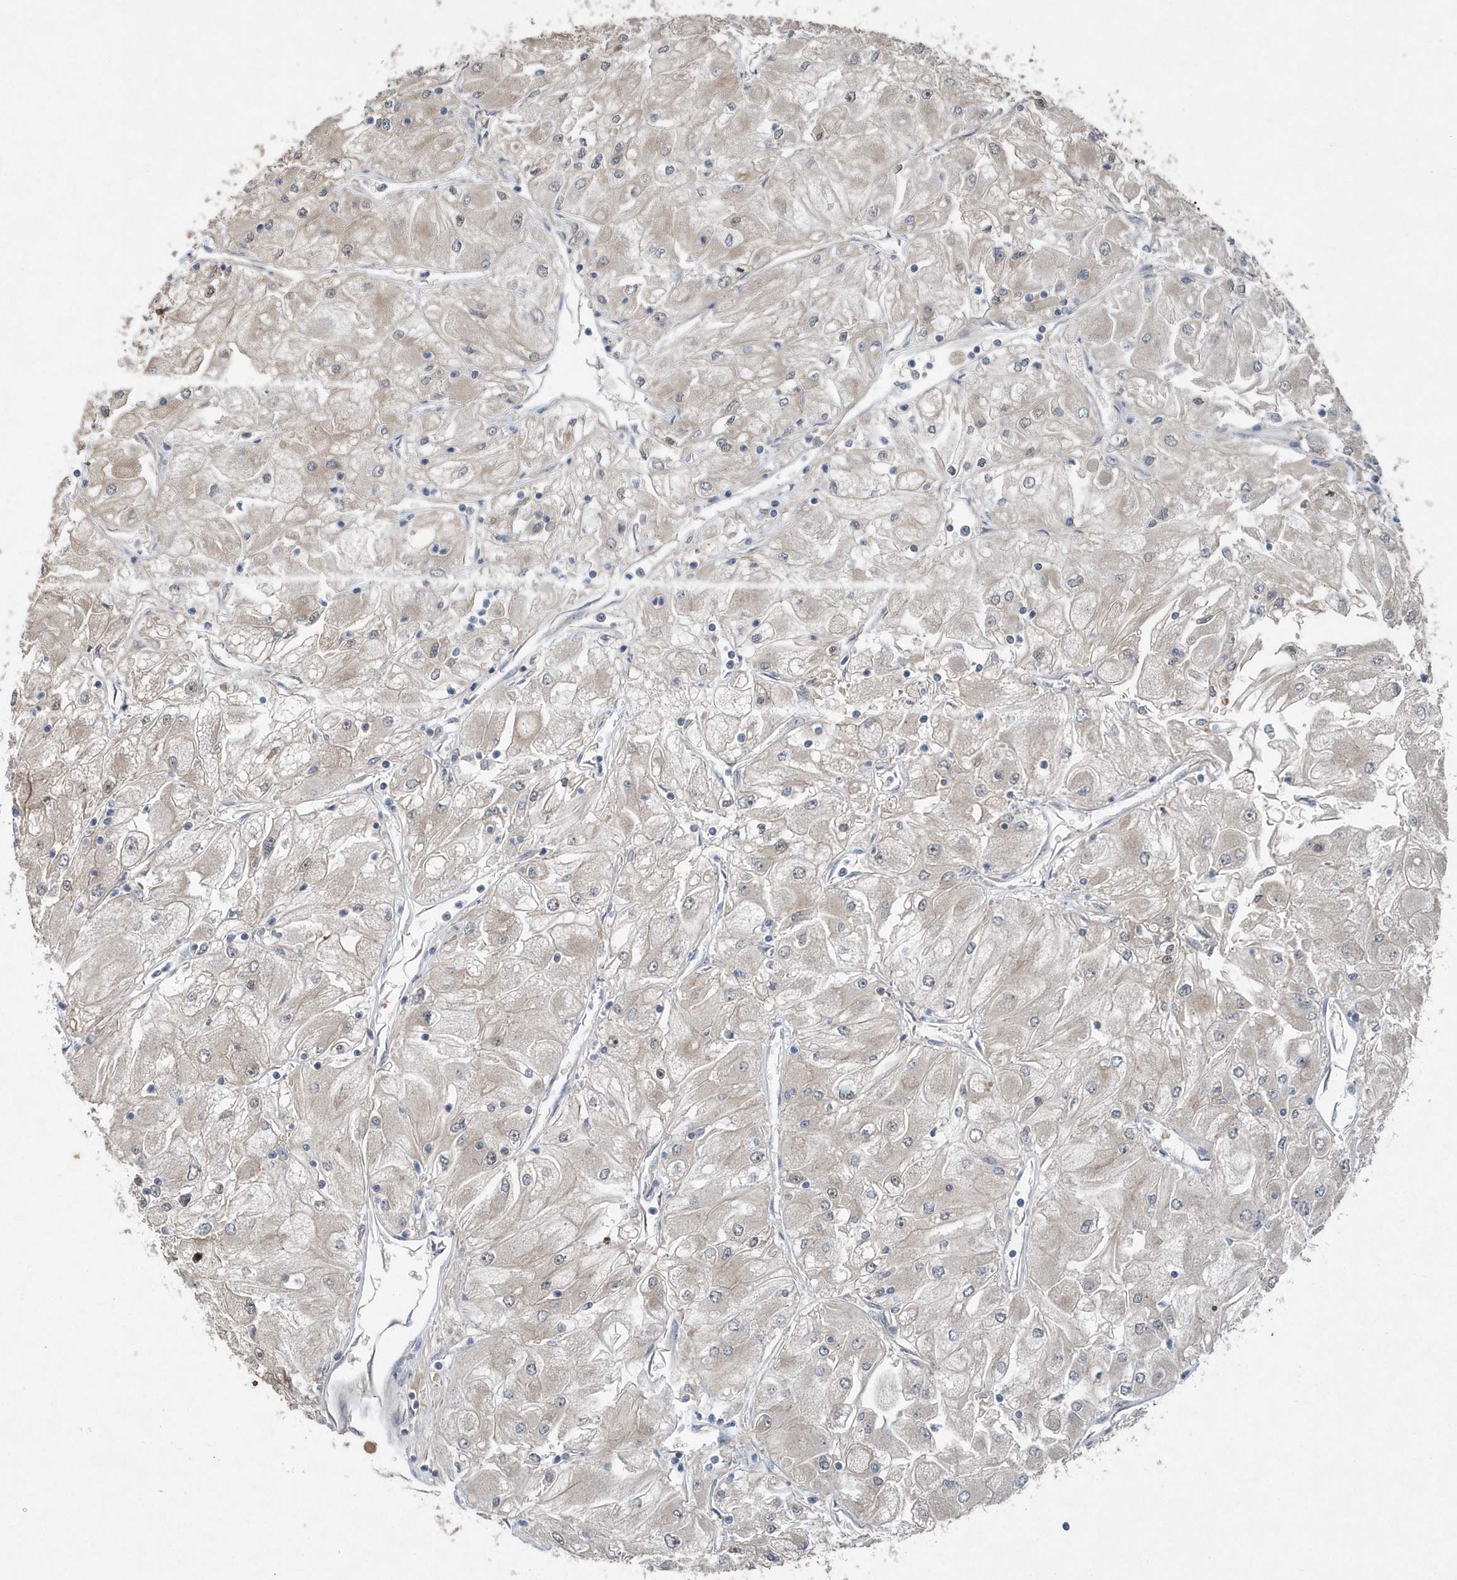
{"staining": {"intensity": "negative", "quantity": "none", "location": "none"}, "tissue": "renal cancer", "cell_type": "Tumor cells", "image_type": "cancer", "snomed": [{"axis": "morphology", "description": "Adenocarcinoma, NOS"}, {"axis": "topography", "description": "Kidney"}], "caption": "Renal cancer (adenocarcinoma) was stained to show a protein in brown. There is no significant positivity in tumor cells.", "gene": "QTRT2", "patient": {"sex": "male", "age": 80}}